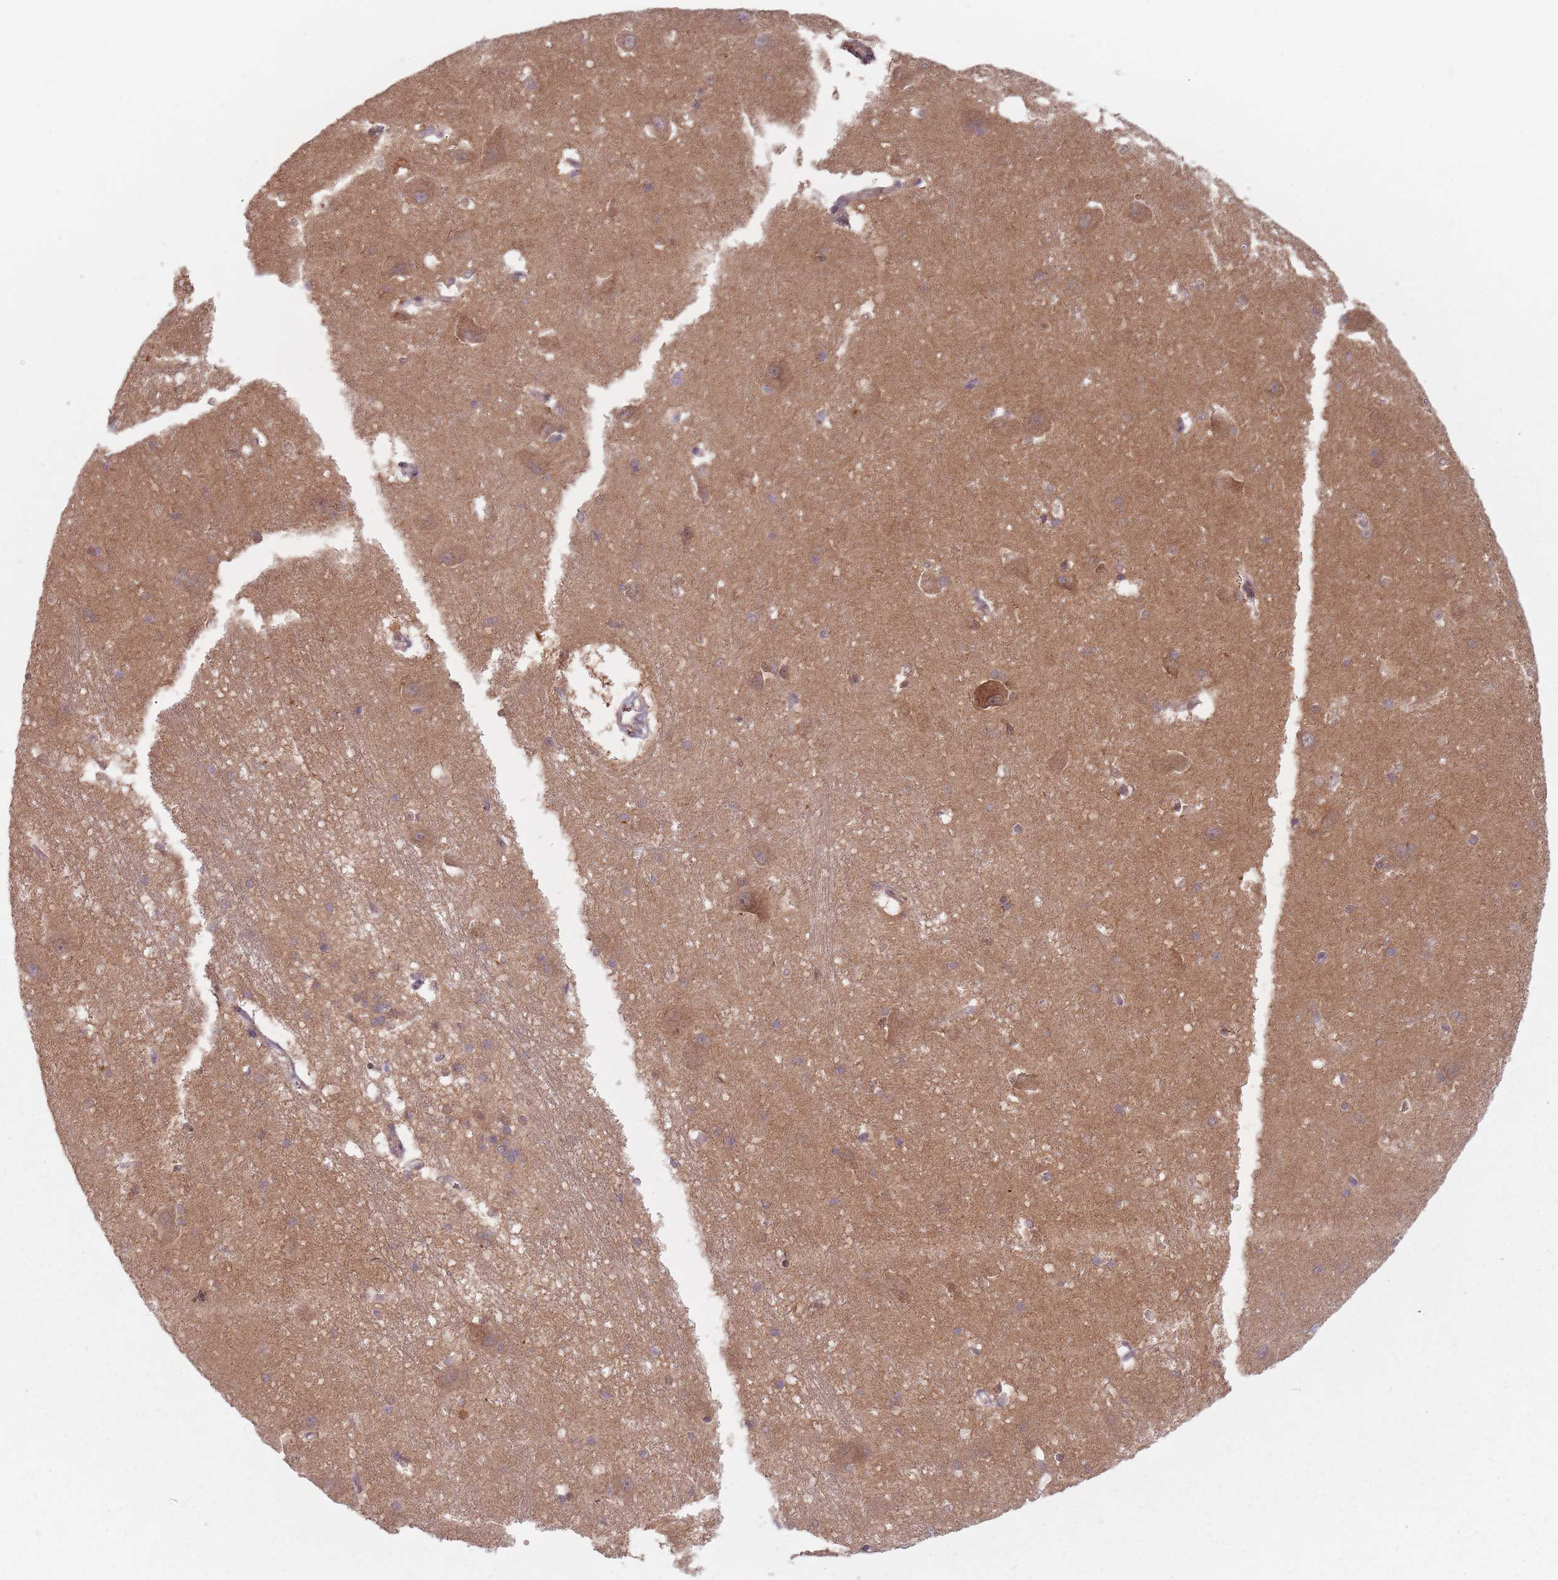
{"staining": {"intensity": "negative", "quantity": "none", "location": "none"}, "tissue": "caudate", "cell_type": "Glial cells", "image_type": "normal", "snomed": [{"axis": "morphology", "description": "Normal tissue, NOS"}, {"axis": "topography", "description": "Lateral ventricle wall"}], "caption": "DAB (3,3'-diaminobenzidine) immunohistochemical staining of unremarkable caudate reveals no significant staining in glial cells.", "gene": "NAXE", "patient": {"sex": "male", "age": 37}}